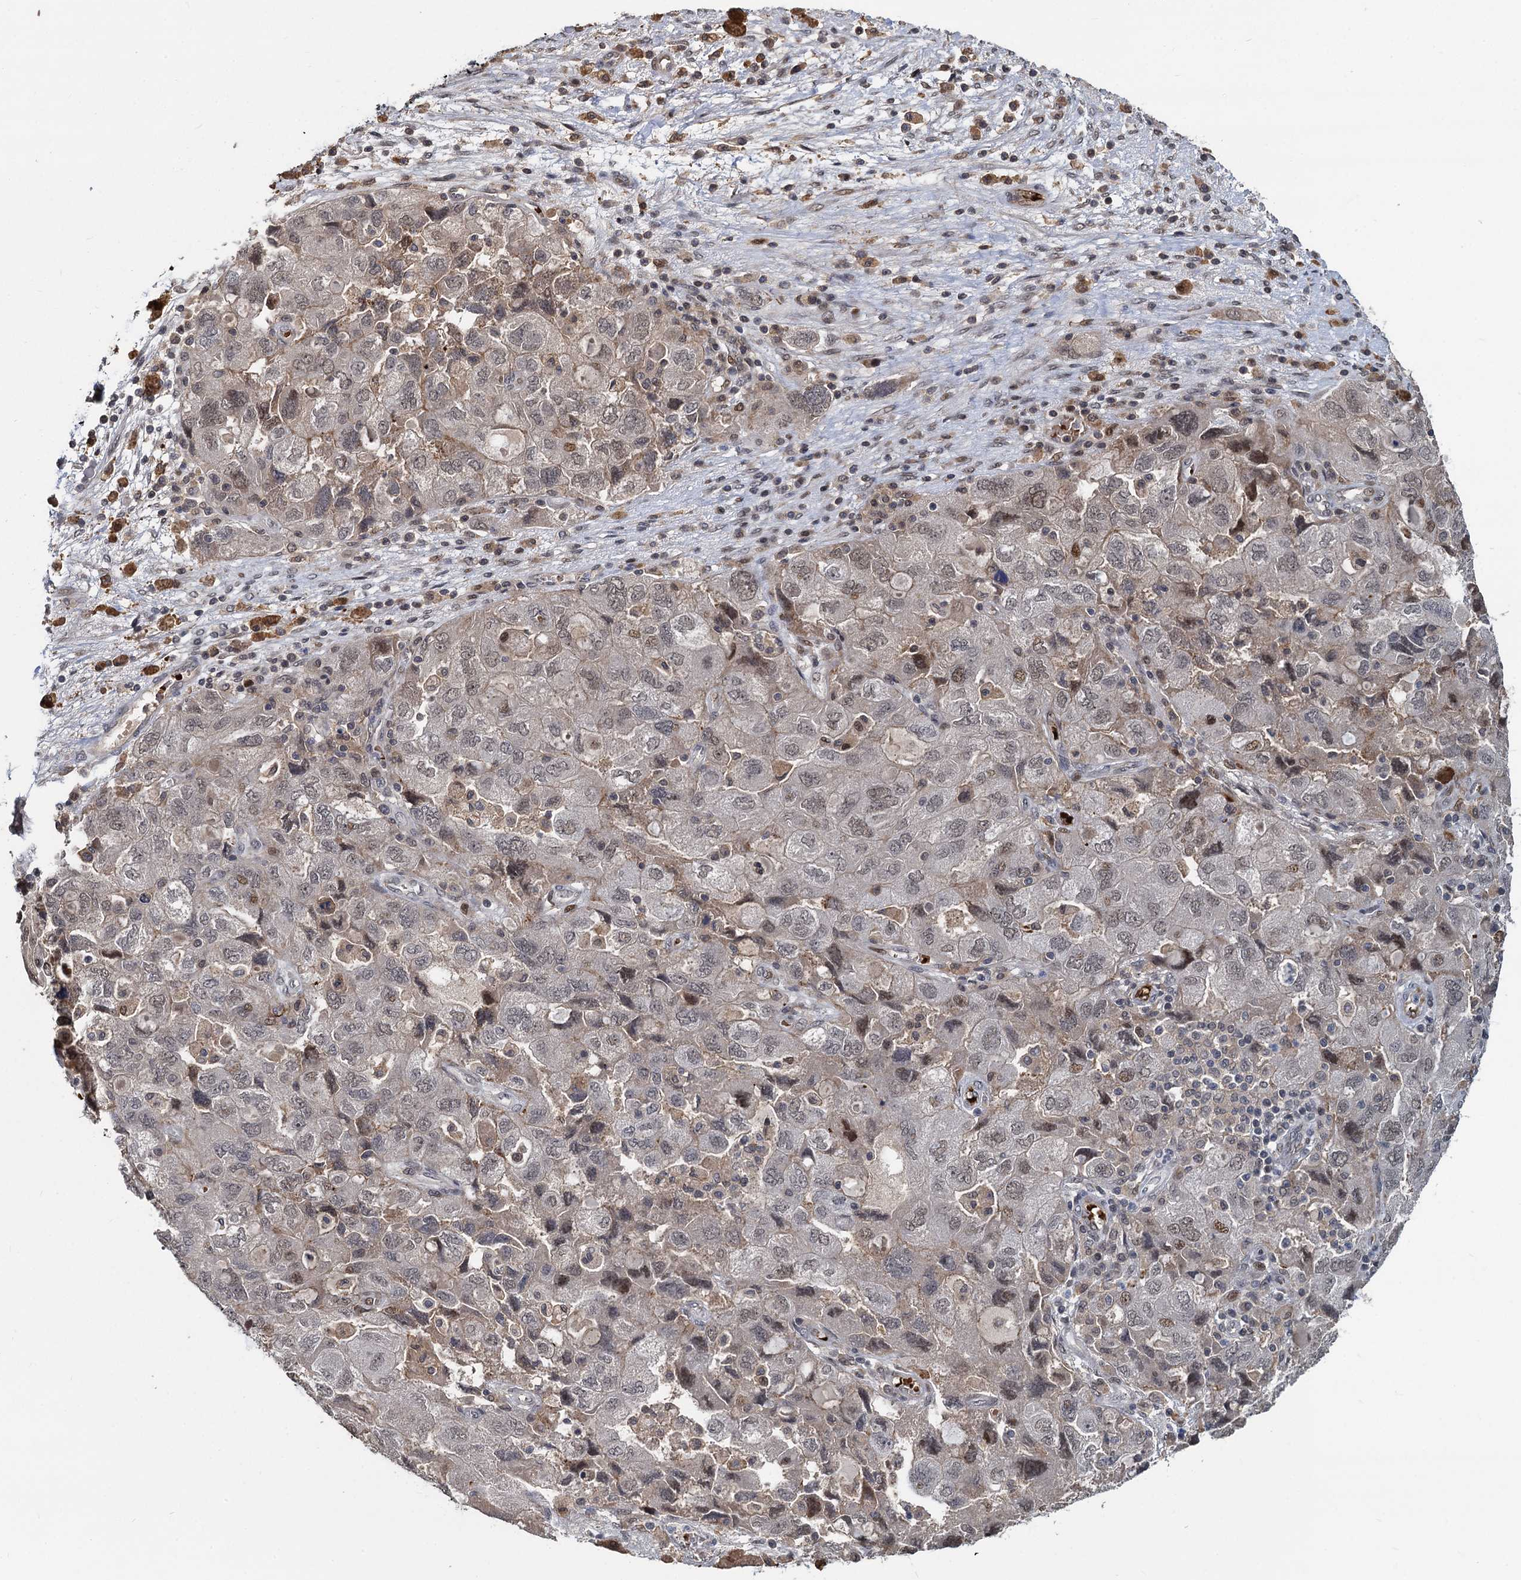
{"staining": {"intensity": "weak", "quantity": "25%-75%", "location": "nuclear"}, "tissue": "ovarian cancer", "cell_type": "Tumor cells", "image_type": "cancer", "snomed": [{"axis": "morphology", "description": "Carcinoma, NOS"}, {"axis": "morphology", "description": "Cystadenocarcinoma, serous, NOS"}, {"axis": "topography", "description": "Ovary"}], "caption": "The micrograph displays immunohistochemical staining of ovarian cancer. There is weak nuclear expression is present in about 25%-75% of tumor cells.", "gene": "FANCI", "patient": {"sex": "female", "age": 69}}